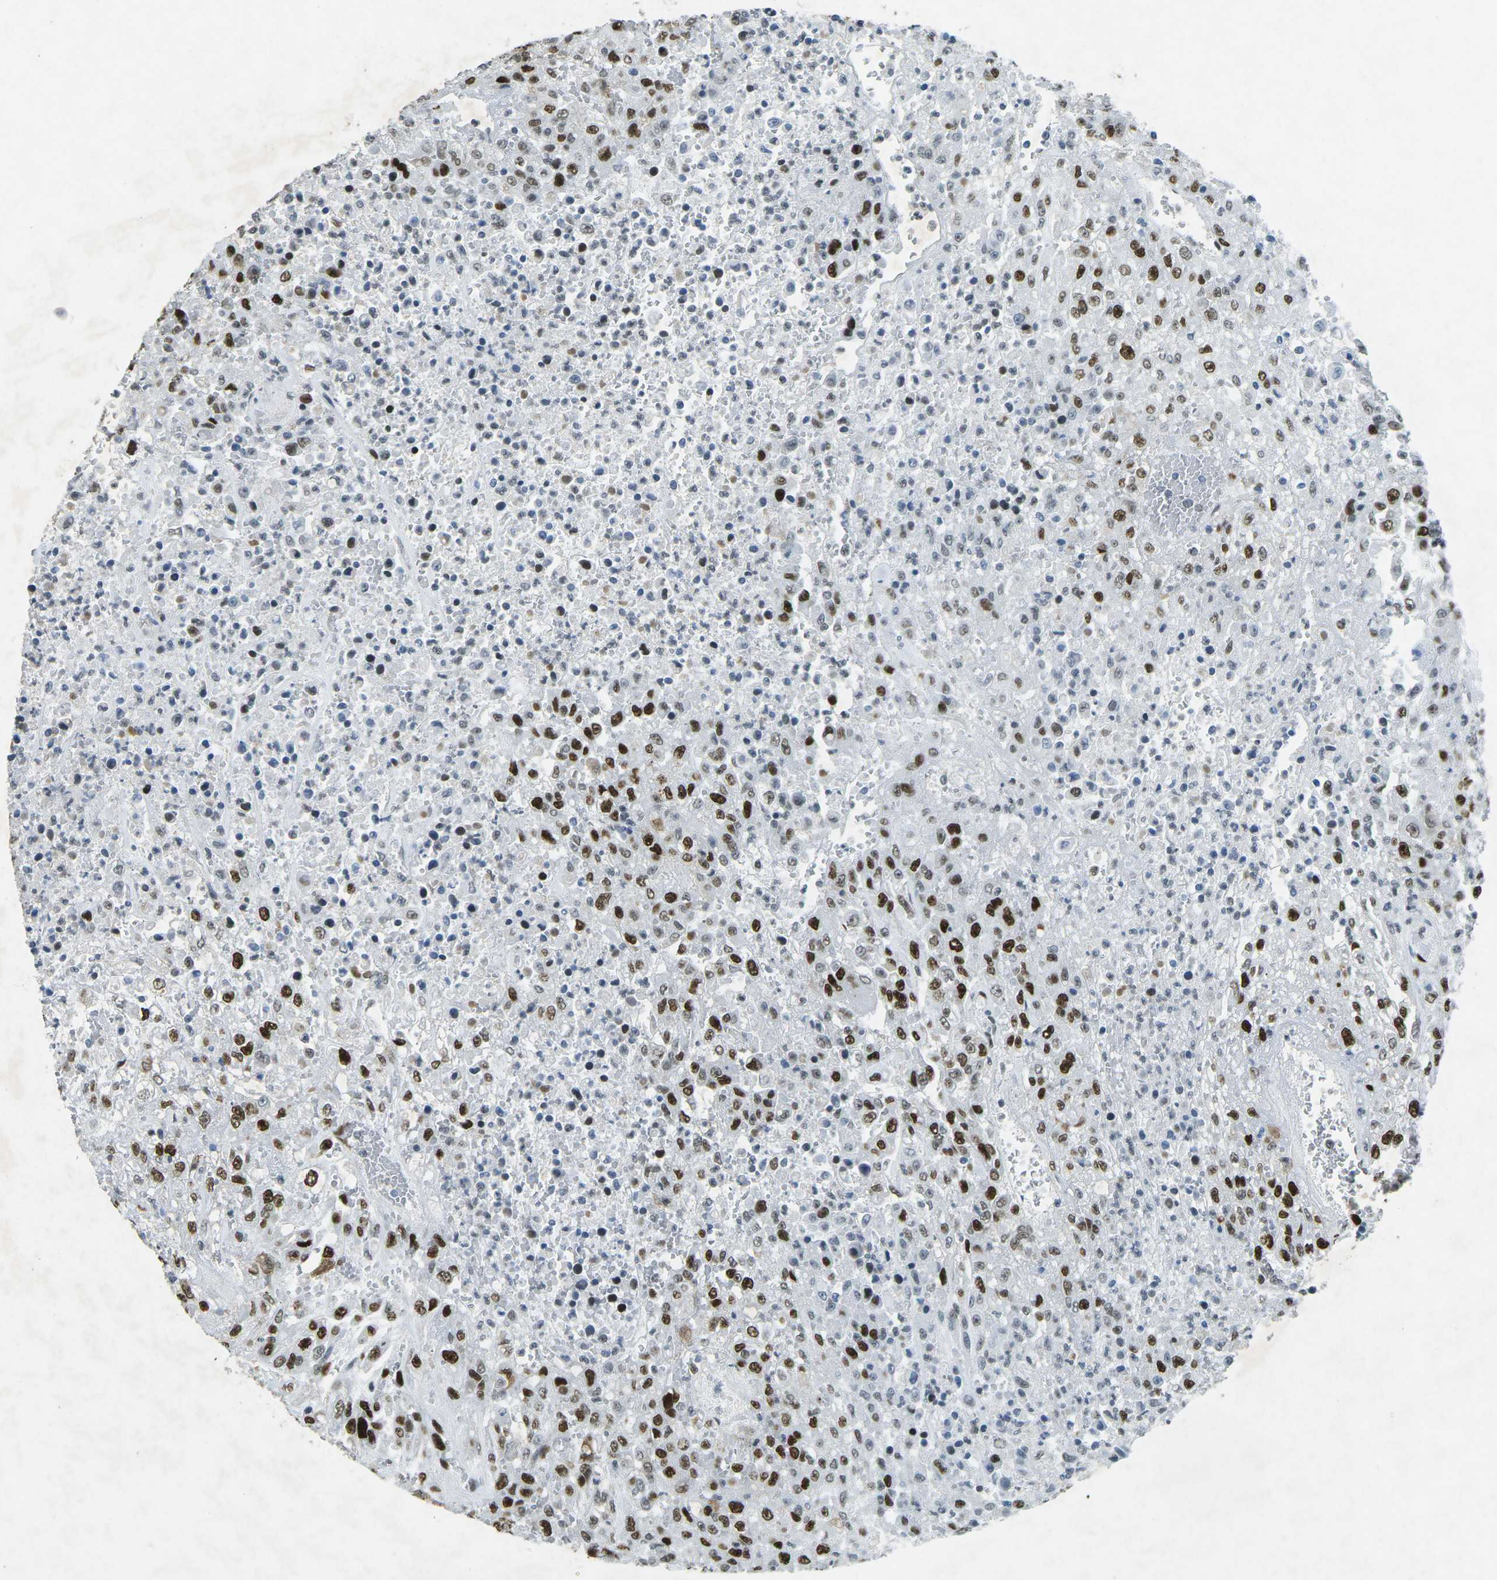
{"staining": {"intensity": "strong", "quantity": ">75%", "location": "nuclear"}, "tissue": "urothelial cancer", "cell_type": "Tumor cells", "image_type": "cancer", "snomed": [{"axis": "morphology", "description": "Urothelial carcinoma, High grade"}, {"axis": "topography", "description": "Urinary bladder"}], "caption": "Immunohistochemical staining of human high-grade urothelial carcinoma exhibits high levels of strong nuclear positivity in about >75% of tumor cells.", "gene": "RB1", "patient": {"sex": "male", "age": 46}}